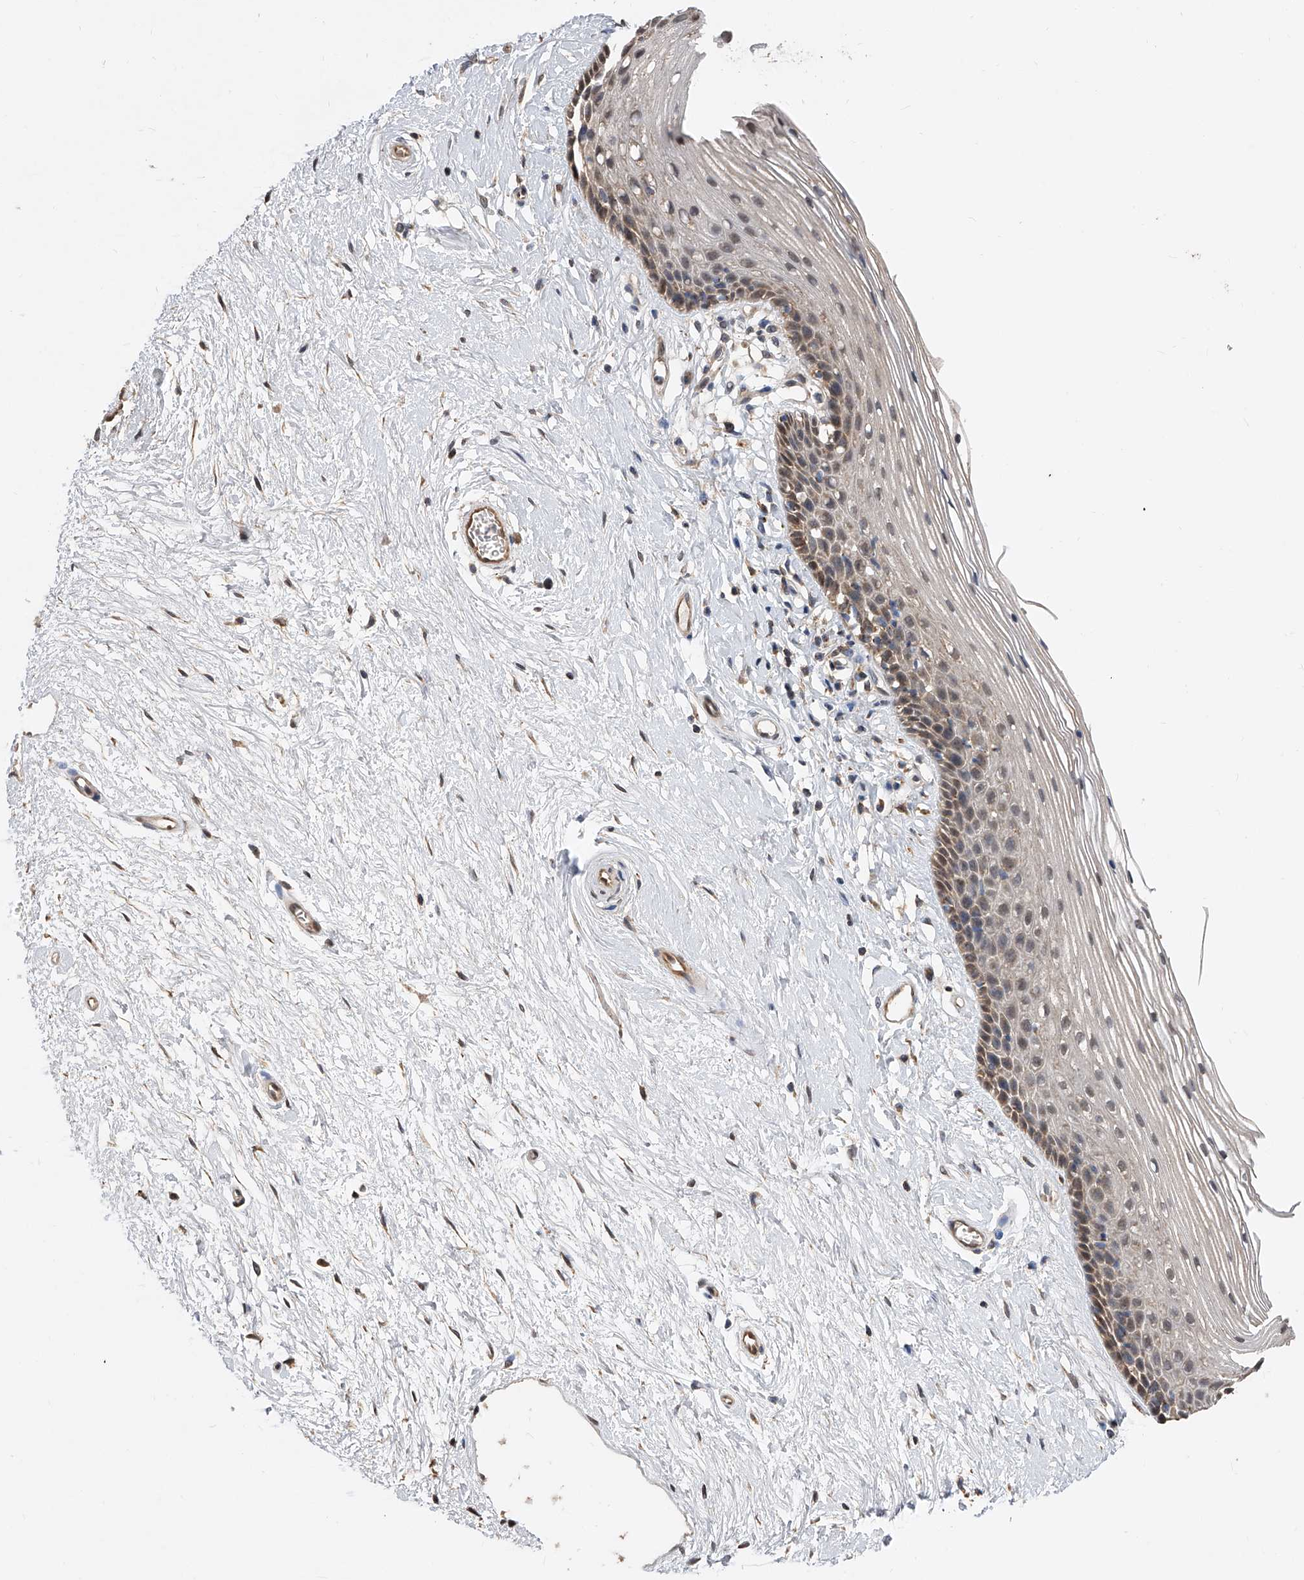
{"staining": {"intensity": "moderate", "quantity": "25%-75%", "location": "cytoplasmic/membranous"}, "tissue": "vagina", "cell_type": "Squamous epithelial cells", "image_type": "normal", "snomed": [{"axis": "morphology", "description": "Normal tissue, NOS"}, {"axis": "topography", "description": "Vagina"}], "caption": "Vagina was stained to show a protein in brown. There is medium levels of moderate cytoplasmic/membranous positivity in about 25%-75% of squamous epithelial cells. Using DAB (brown) and hematoxylin (blue) stains, captured at high magnification using brightfield microscopy.", "gene": "GMDS", "patient": {"sex": "female", "age": 46}}